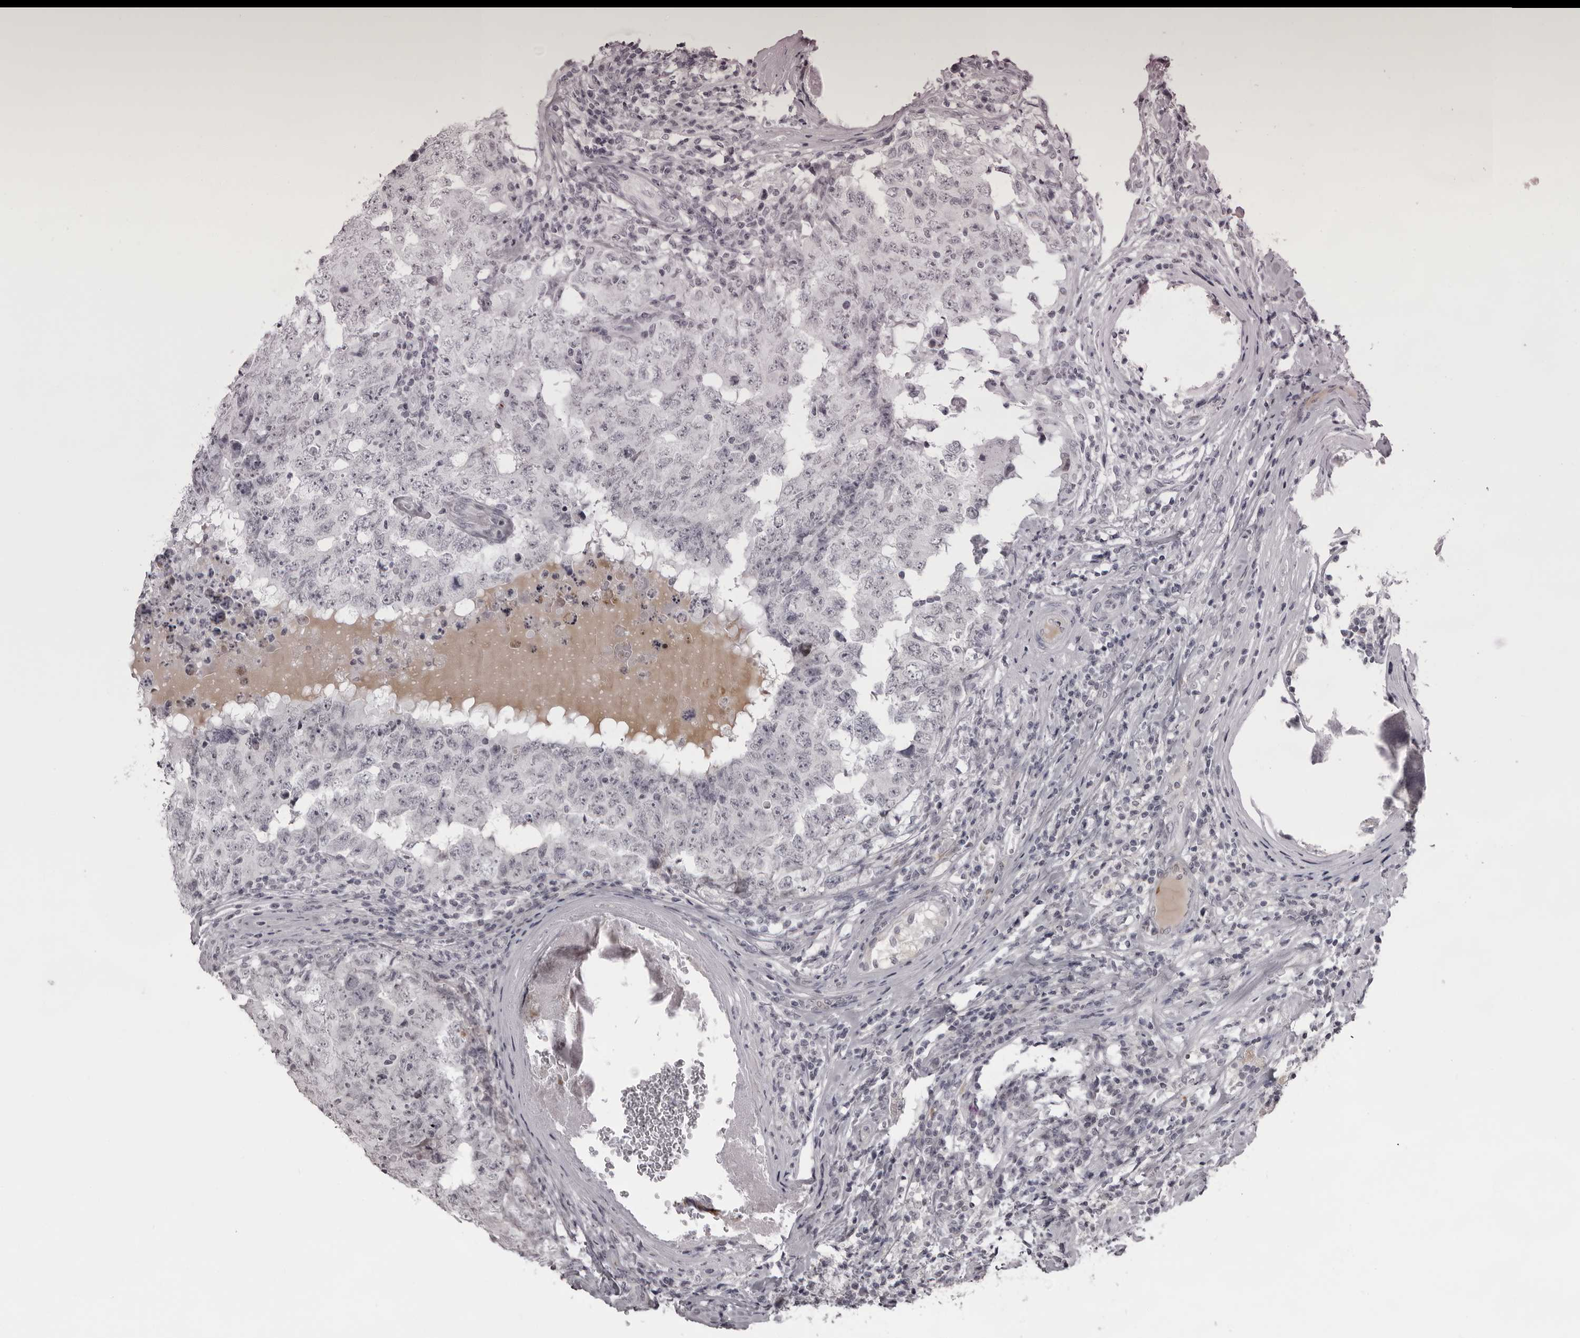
{"staining": {"intensity": "negative", "quantity": "none", "location": "none"}, "tissue": "testis cancer", "cell_type": "Tumor cells", "image_type": "cancer", "snomed": [{"axis": "morphology", "description": "Carcinoma, Embryonal, NOS"}, {"axis": "topography", "description": "Testis"}], "caption": "This photomicrograph is of embryonal carcinoma (testis) stained with IHC to label a protein in brown with the nuclei are counter-stained blue. There is no staining in tumor cells.", "gene": "NUDT18", "patient": {"sex": "male", "age": 26}}